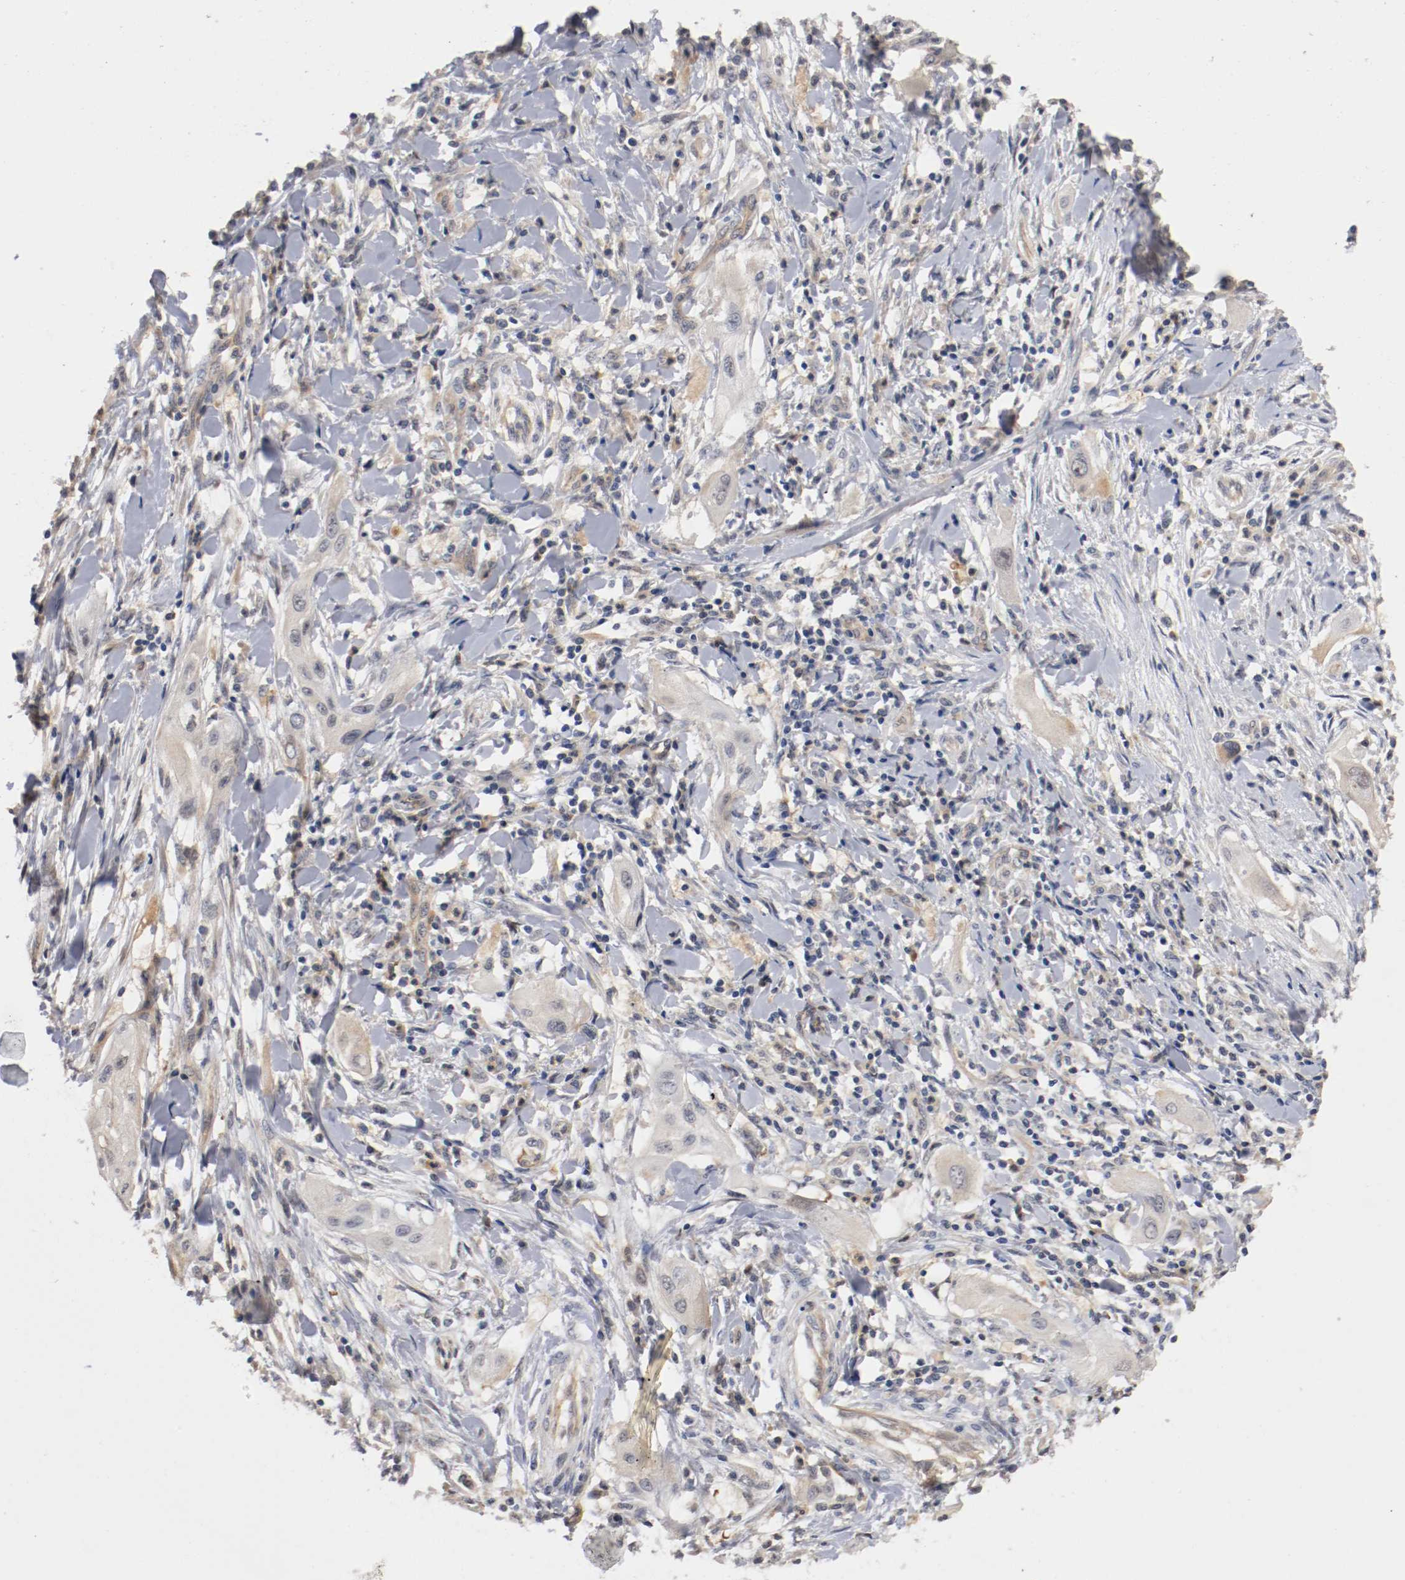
{"staining": {"intensity": "weak", "quantity": "<25%", "location": "cytoplasmic/membranous,nuclear"}, "tissue": "lung cancer", "cell_type": "Tumor cells", "image_type": "cancer", "snomed": [{"axis": "morphology", "description": "Squamous cell carcinoma, NOS"}, {"axis": "topography", "description": "Lung"}], "caption": "Immunohistochemistry micrograph of neoplastic tissue: human lung cancer stained with DAB reveals no significant protein positivity in tumor cells.", "gene": "RBM23", "patient": {"sex": "female", "age": 47}}